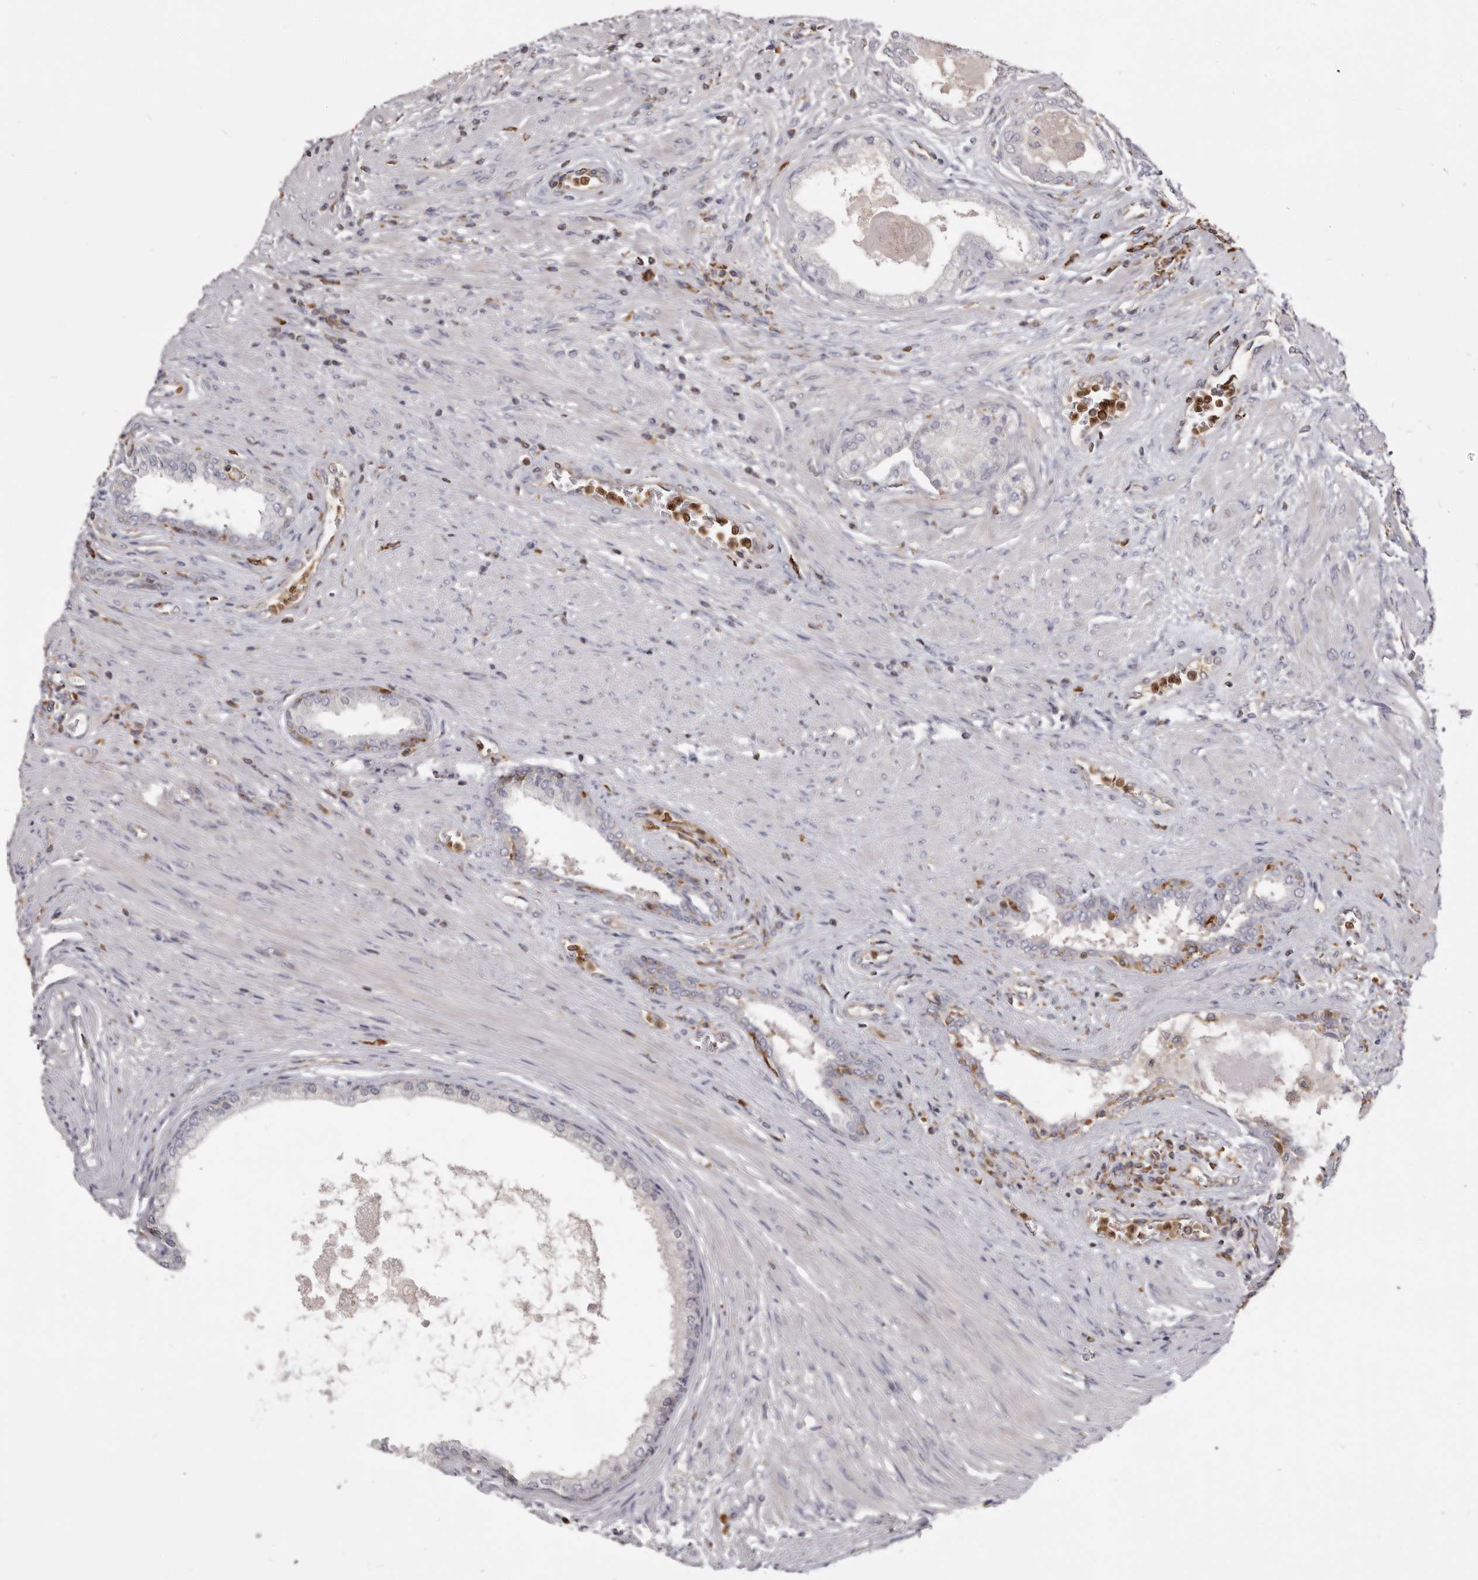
{"staining": {"intensity": "negative", "quantity": "none", "location": "none"}, "tissue": "prostate cancer", "cell_type": "Tumor cells", "image_type": "cancer", "snomed": [{"axis": "morphology", "description": "Normal tissue, NOS"}, {"axis": "morphology", "description": "Adenocarcinoma, Low grade"}, {"axis": "topography", "description": "Prostate"}, {"axis": "topography", "description": "Peripheral nerve tissue"}], "caption": "This is an immunohistochemistry photomicrograph of prostate cancer (low-grade adenocarcinoma). There is no expression in tumor cells.", "gene": "CBL", "patient": {"sex": "male", "age": 71}}